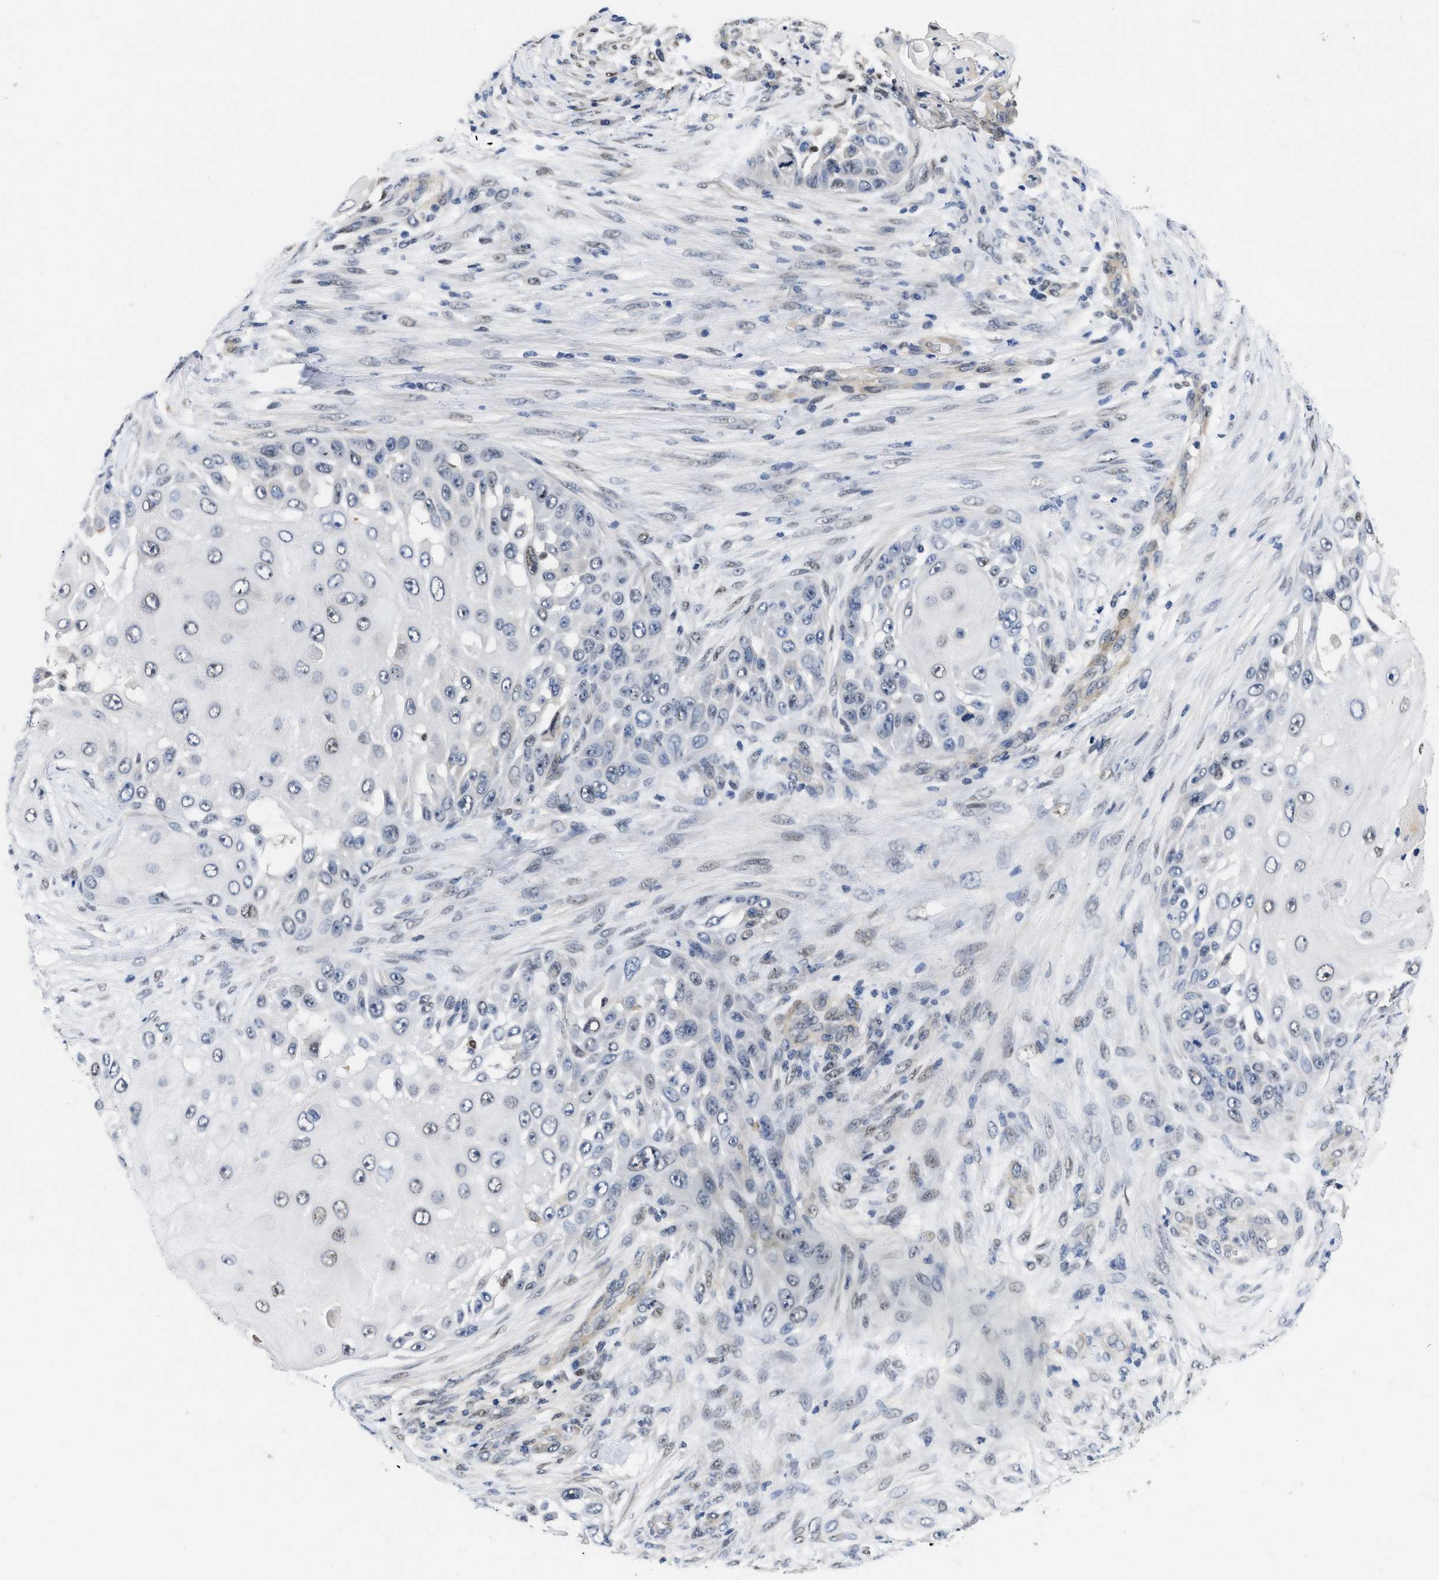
{"staining": {"intensity": "weak", "quantity": "25%-75%", "location": "nuclear"}, "tissue": "skin cancer", "cell_type": "Tumor cells", "image_type": "cancer", "snomed": [{"axis": "morphology", "description": "Squamous cell carcinoma, NOS"}, {"axis": "topography", "description": "Skin"}], "caption": "Immunohistochemistry (IHC) image of neoplastic tissue: squamous cell carcinoma (skin) stained using immunohistochemistry (IHC) displays low levels of weak protein expression localized specifically in the nuclear of tumor cells, appearing as a nuclear brown color.", "gene": "VIP", "patient": {"sex": "female", "age": 44}}